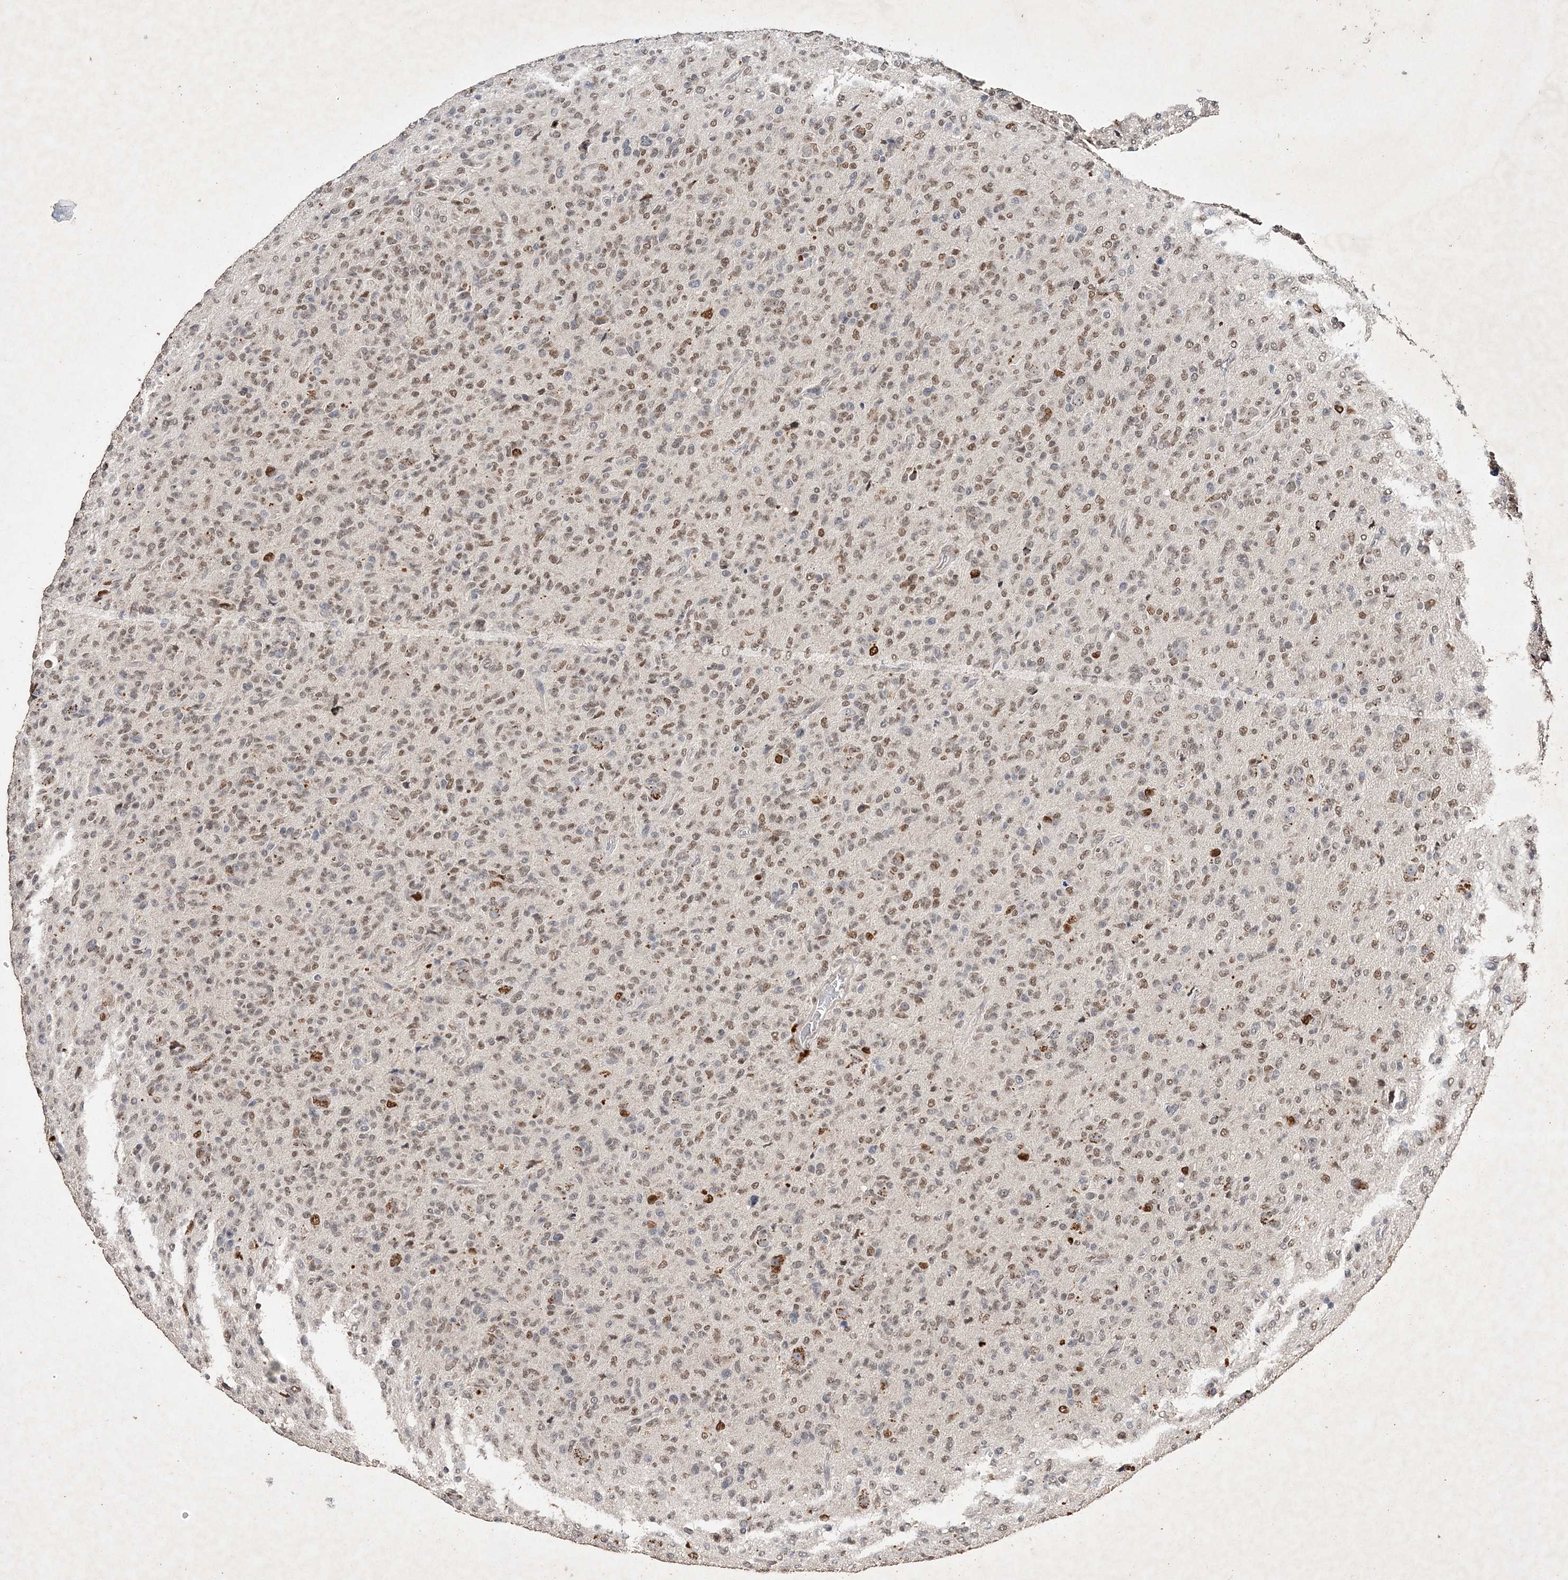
{"staining": {"intensity": "moderate", "quantity": ">75%", "location": "nuclear"}, "tissue": "glioma", "cell_type": "Tumor cells", "image_type": "cancer", "snomed": [{"axis": "morphology", "description": "Glioma, malignant, High grade"}, {"axis": "topography", "description": "Brain"}], "caption": "Glioma was stained to show a protein in brown. There is medium levels of moderate nuclear staining in approximately >75% of tumor cells.", "gene": "C3orf38", "patient": {"sex": "female", "age": 57}}